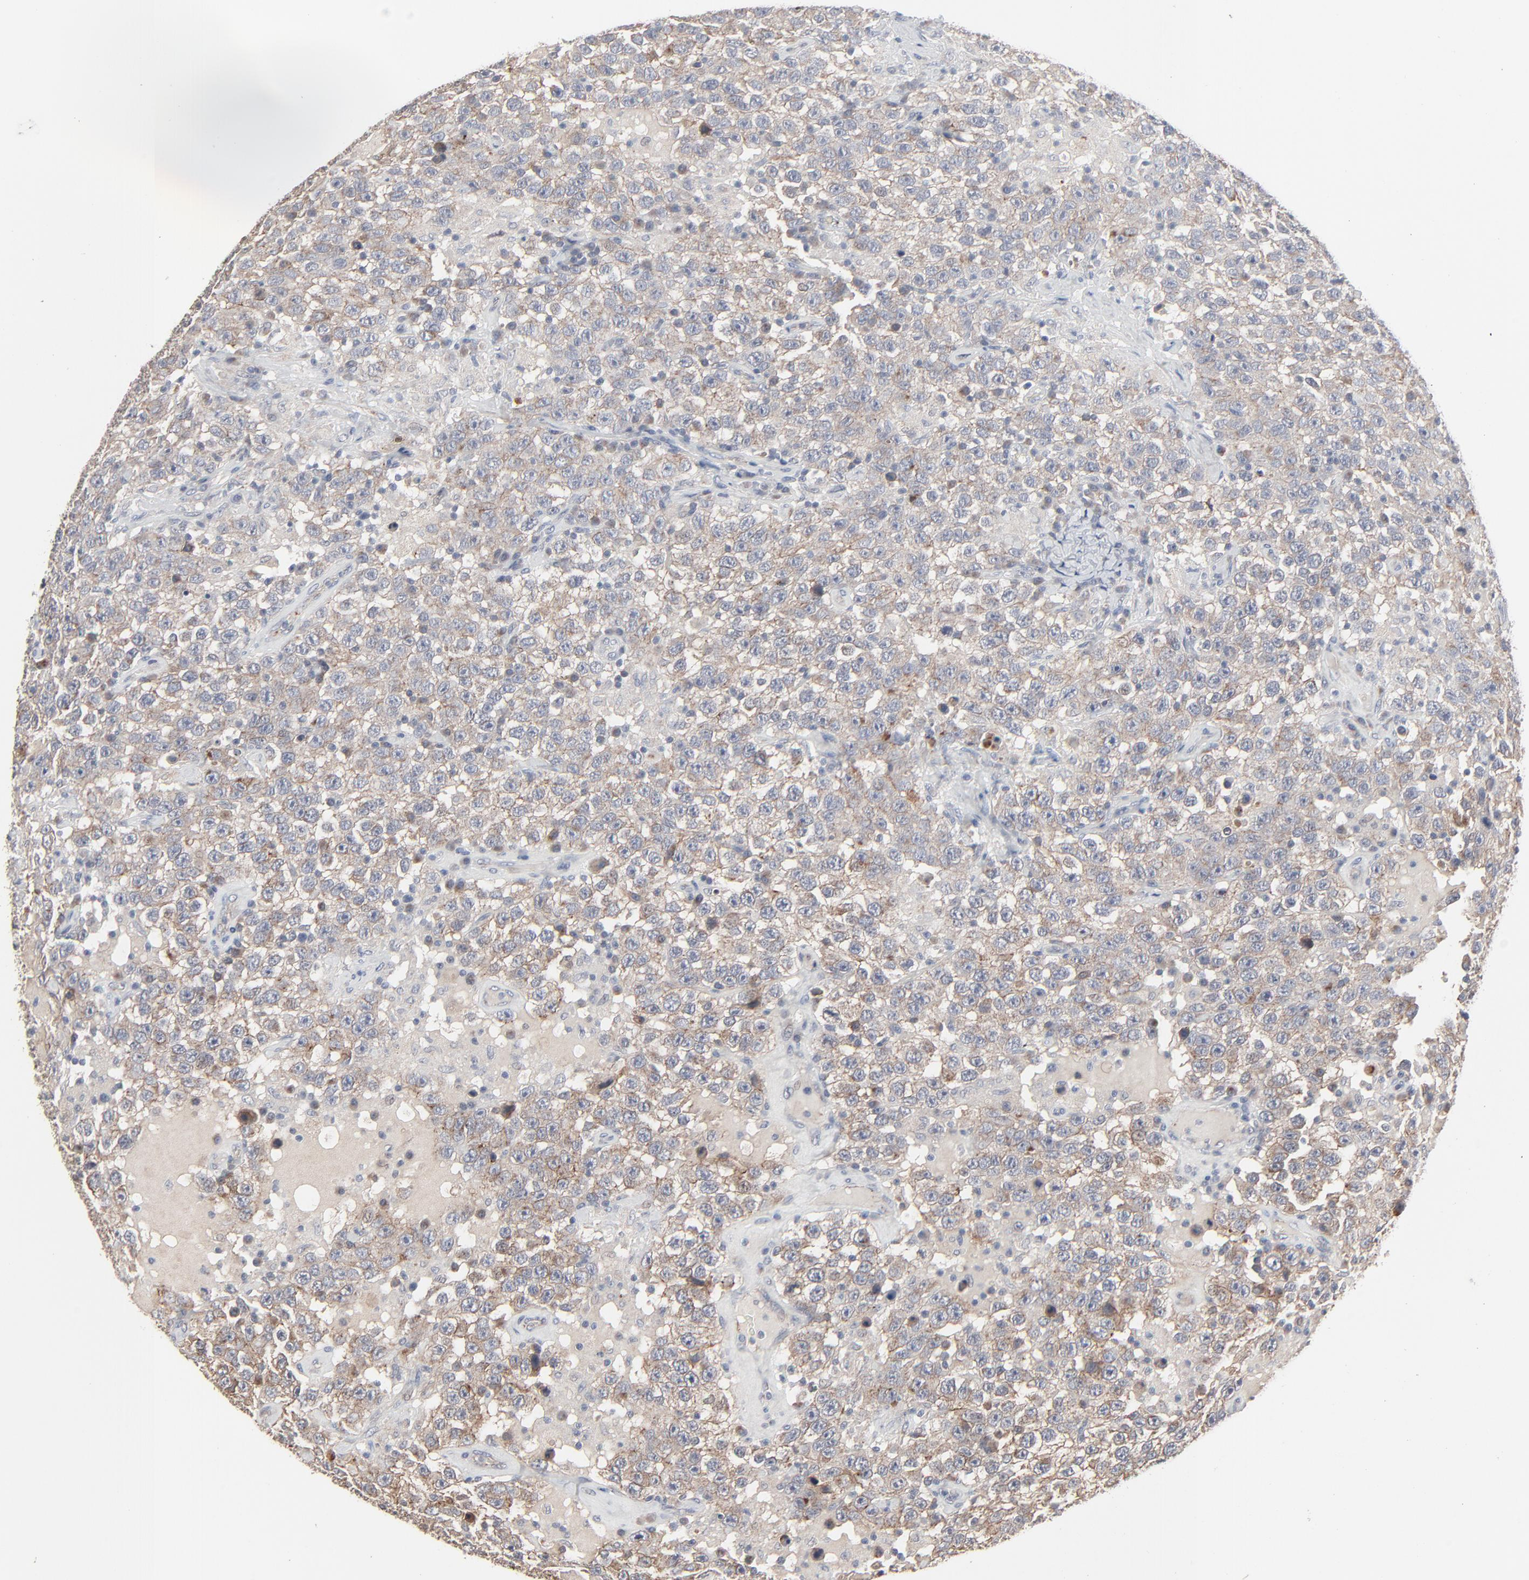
{"staining": {"intensity": "moderate", "quantity": "25%-75%", "location": "cytoplasmic/membranous"}, "tissue": "testis cancer", "cell_type": "Tumor cells", "image_type": "cancer", "snomed": [{"axis": "morphology", "description": "Seminoma, NOS"}, {"axis": "topography", "description": "Testis"}], "caption": "There is medium levels of moderate cytoplasmic/membranous positivity in tumor cells of testis cancer (seminoma), as demonstrated by immunohistochemical staining (brown color).", "gene": "JAM3", "patient": {"sex": "male", "age": 41}}